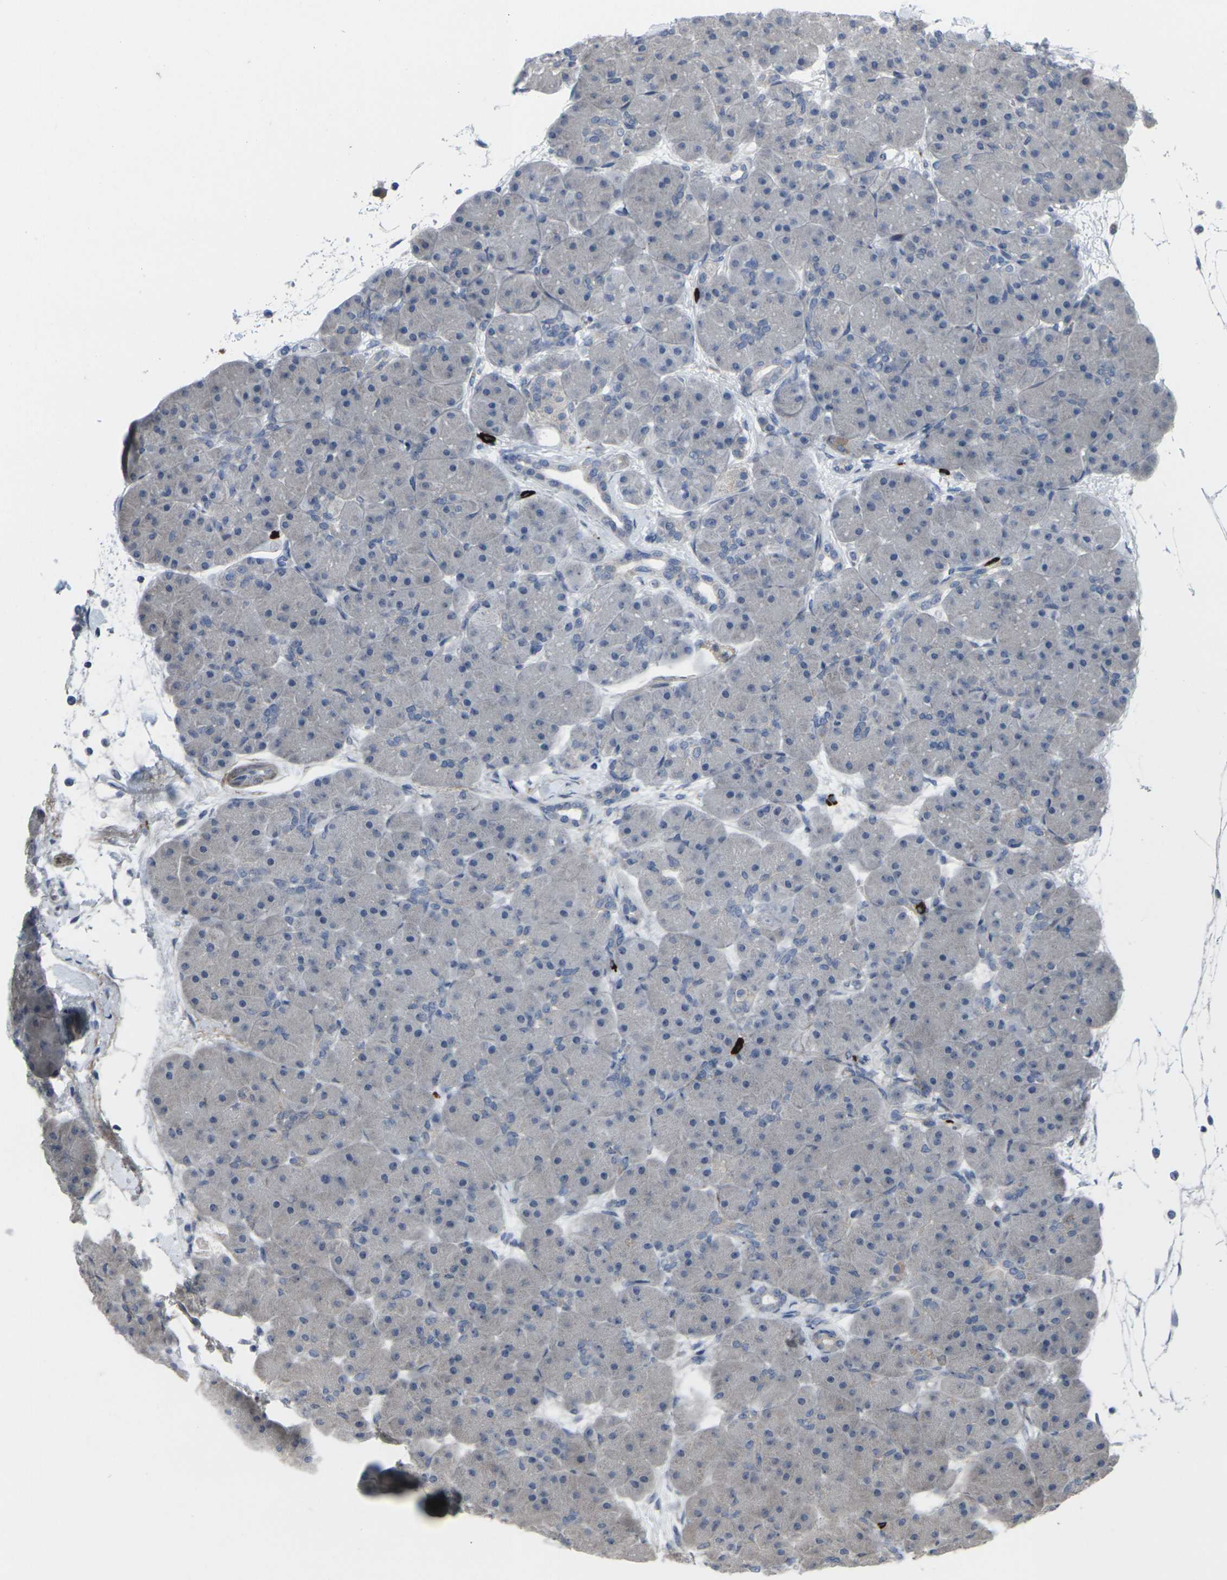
{"staining": {"intensity": "negative", "quantity": "none", "location": "none"}, "tissue": "pancreas", "cell_type": "Exocrine glandular cells", "image_type": "normal", "snomed": [{"axis": "morphology", "description": "Normal tissue, NOS"}, {"axis": "topography", "description": "Pancreas"}], "caption": "Protein analysis of normal pancreas exhibits no significant positivity in exocrine glandular cells.", "gene": "CCR10", "patient": {"sex": "male", "age": 66}}